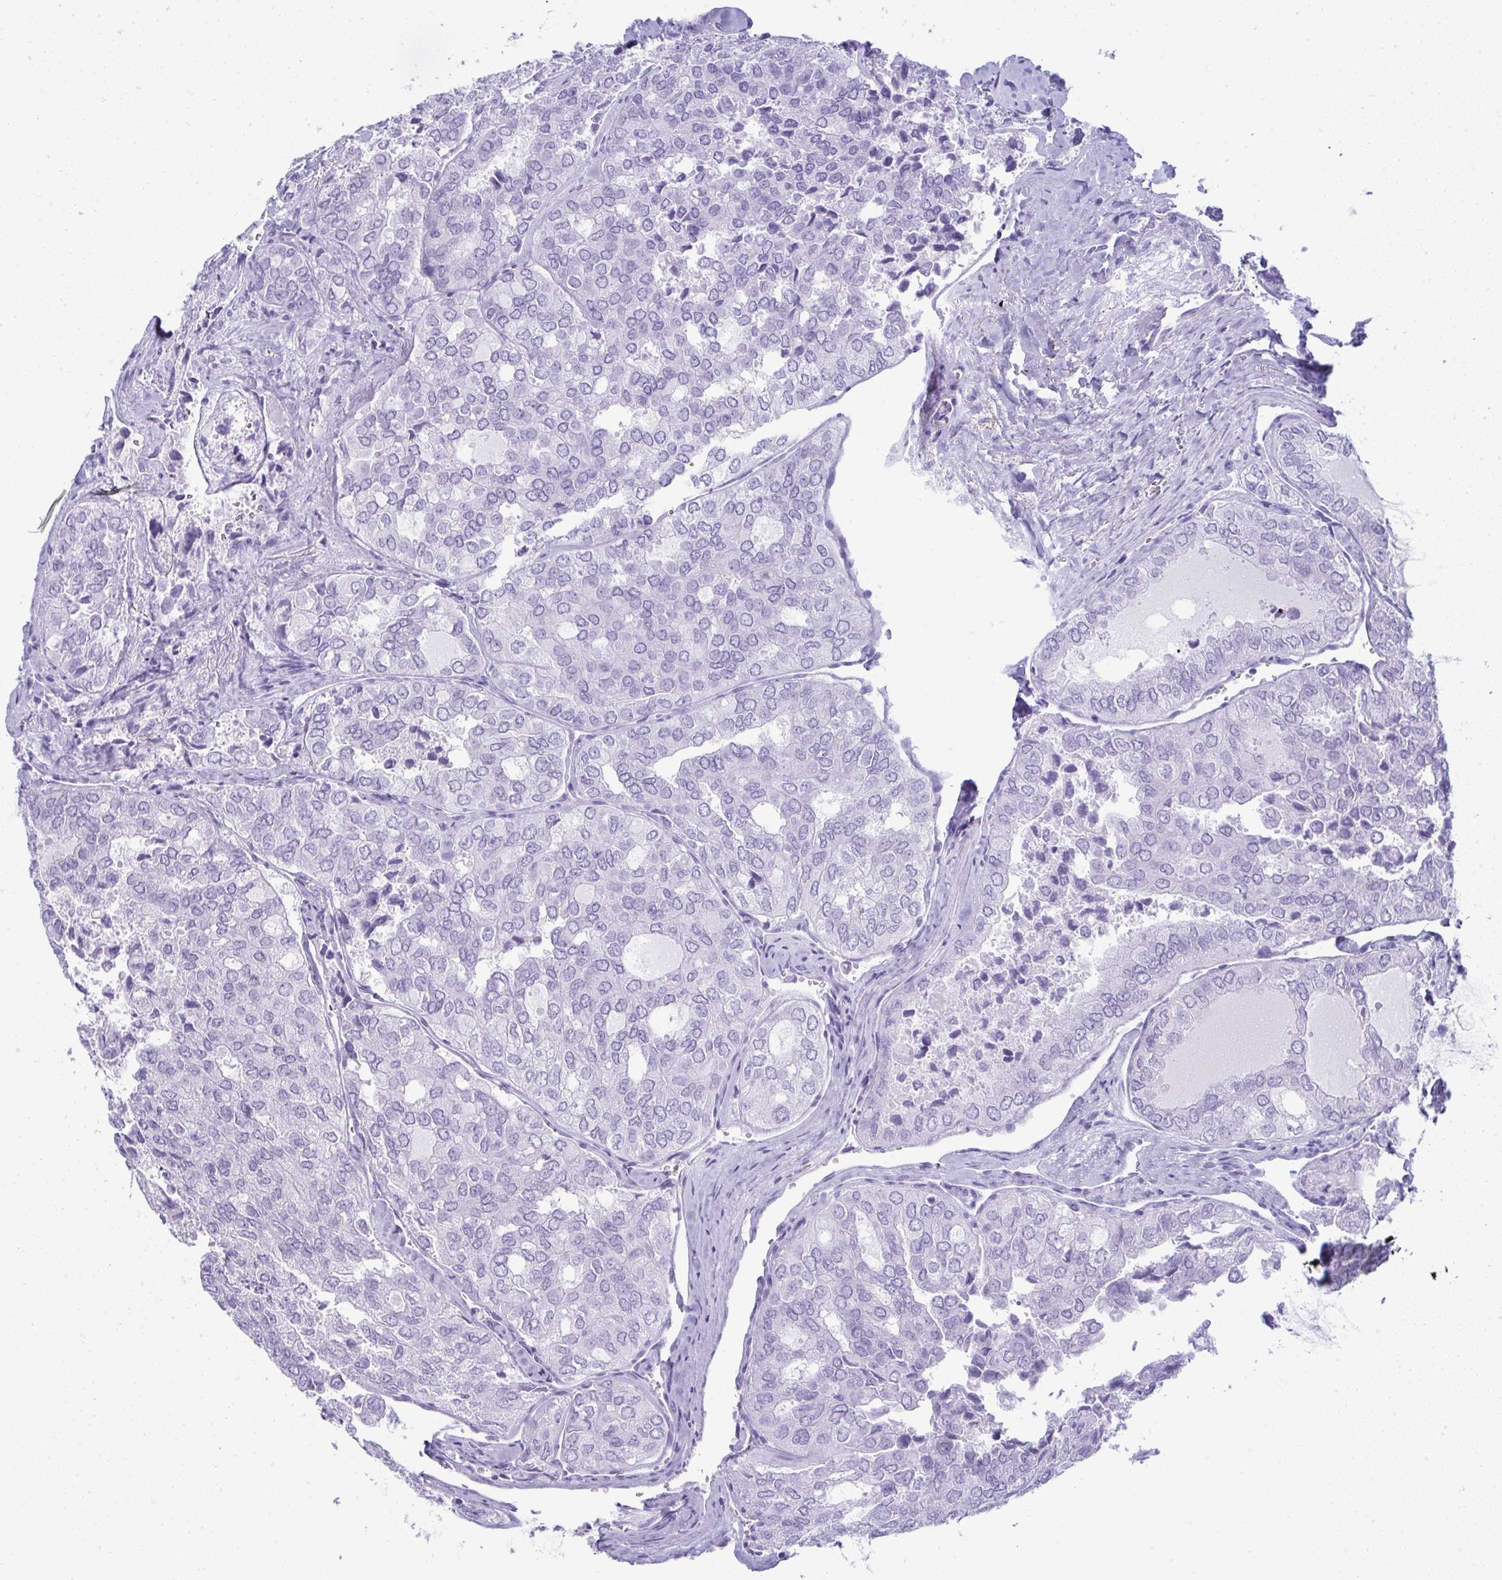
{"staining": {"intensity": "negative", "quantity": "none", "location": "none"}, "tissue": "thyroid cancer", "cell_type": "Tumor cells", "image_type": "cancer", "snomed": [{"axis": "morphology", "description": "Follicular adenoma carcinoma, NOS"}, {"axis": "topography", "description": "Thyroid gland"}], "caption": "Thyroid cancer (follicular adenoma carcinoma) was stained to show a protein in brown. There is no significant positivity in tumor cells. (Brightfield microscopy of DAB (3,3'-diaminobenzidine) IHC at high magnification).", "gene": "JCHAIN", "patient": {"sex": "male", "age": 75}}